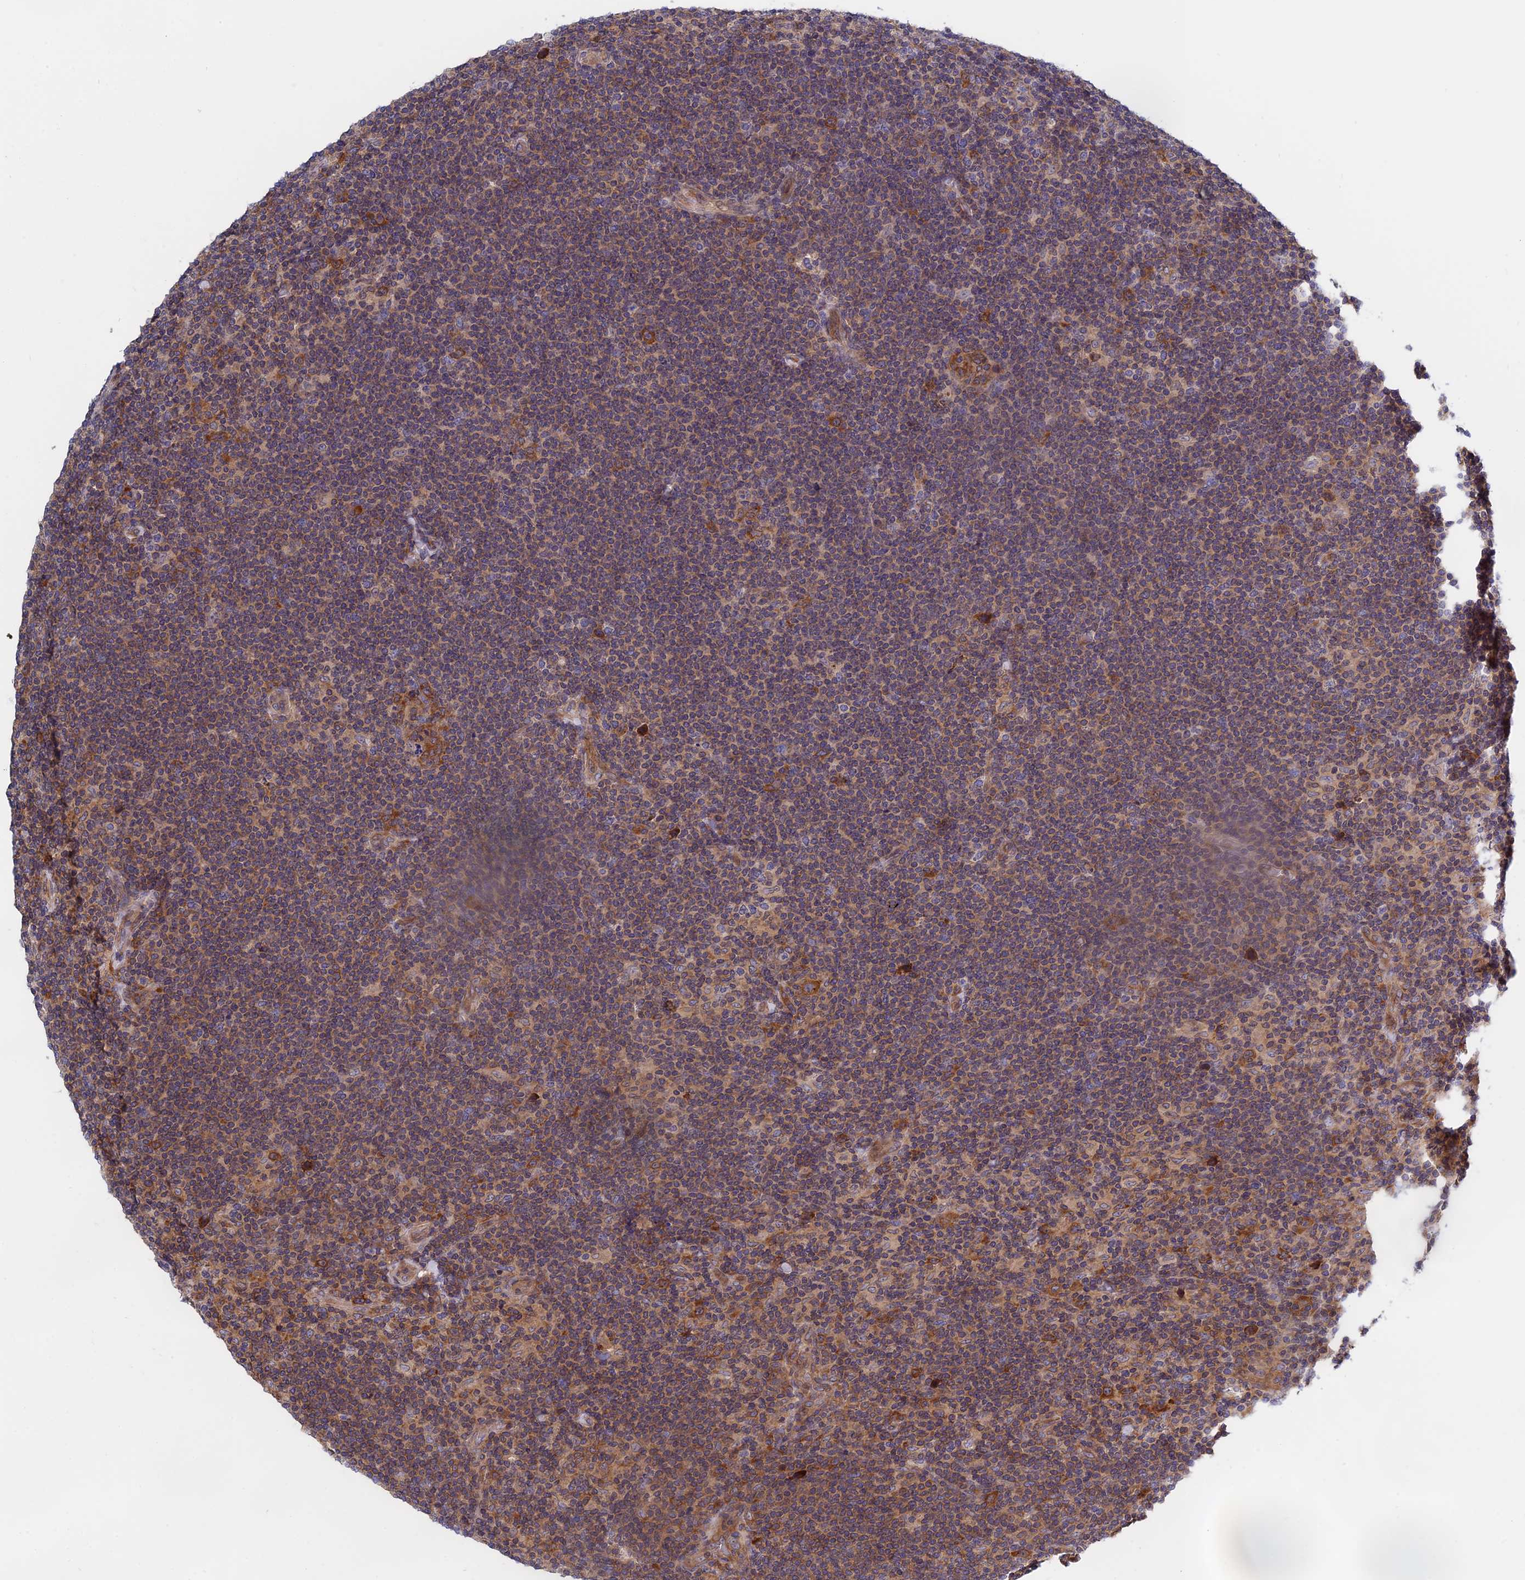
{"staining": {"intensity": "negative", "quantity": "none", "location": "none"}, "tissue": "lymphoma", "cell_type": "Tumor cells", "image_type": "cancer", "snomed": [{"axis": "morphology", "description": "Hodgkin's disease, NOS"}, {"axis": "topography", "description": "Lymph node"}], "caption": "An IHC micrograph of Hodgkin's disease is shown. There is no staining in tumor cells of Hodgkin's disease.", "gene": "NAA10", "patient": {"sex": "female", "age": 57}}